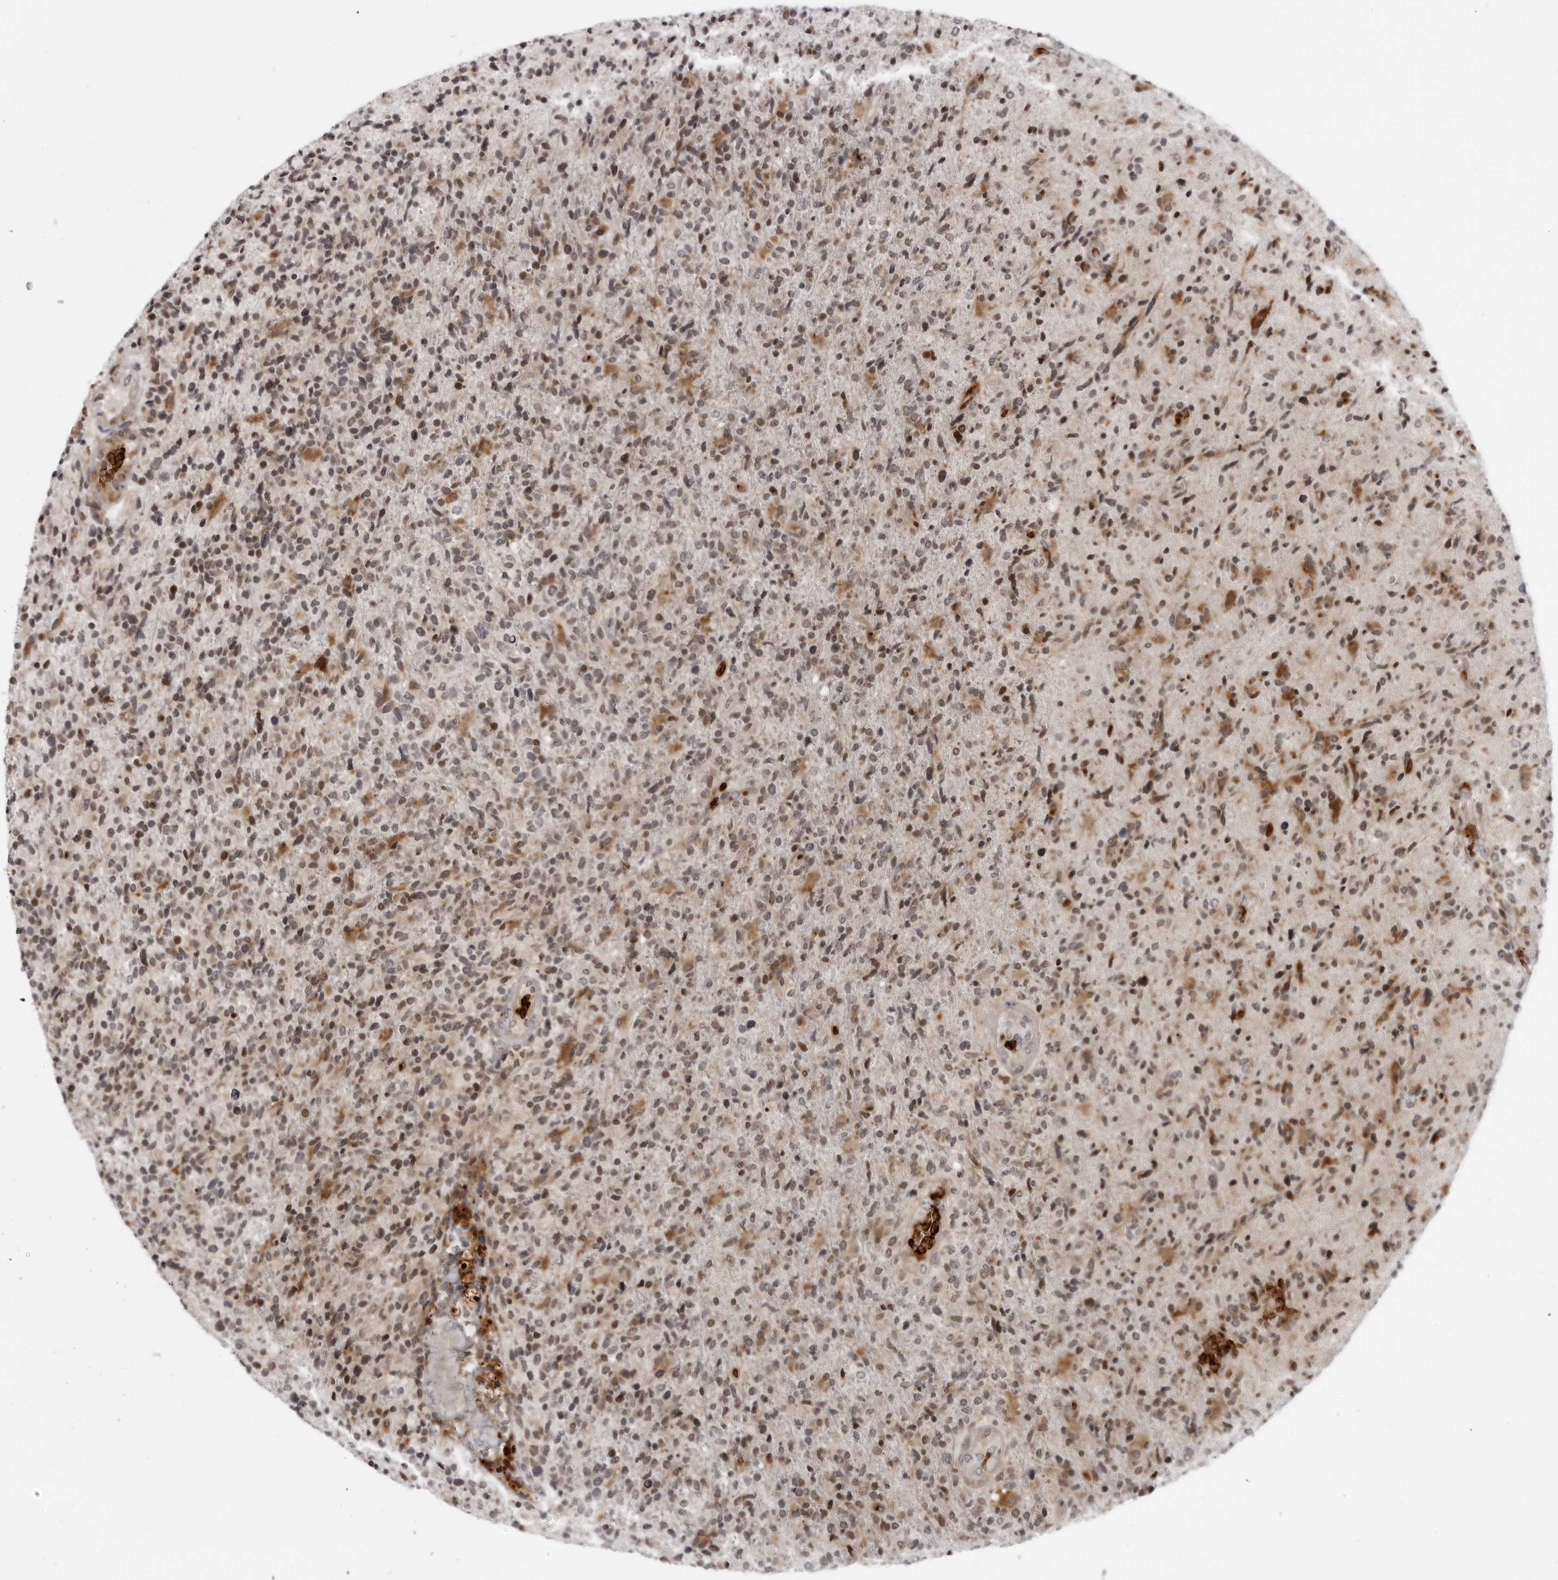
{"staining": {"intensity": "weak", "quantity": "25%-75%", "location": "cytoplasmic/membranous"}, "tissue": "glioma", "cell_type": "Tumor cells", "image_type": "cancer", "snomed": [{"axis": "morphology", "description": "Glioma, malignant, High grade"}, {"axis": "topography", "description": "Brain"}], "caption": "Glioma stained with a protein marker displays weak staining in tumor cells.", "gene": "THOP1", "patient": {"sex": "male", "age": 72}}